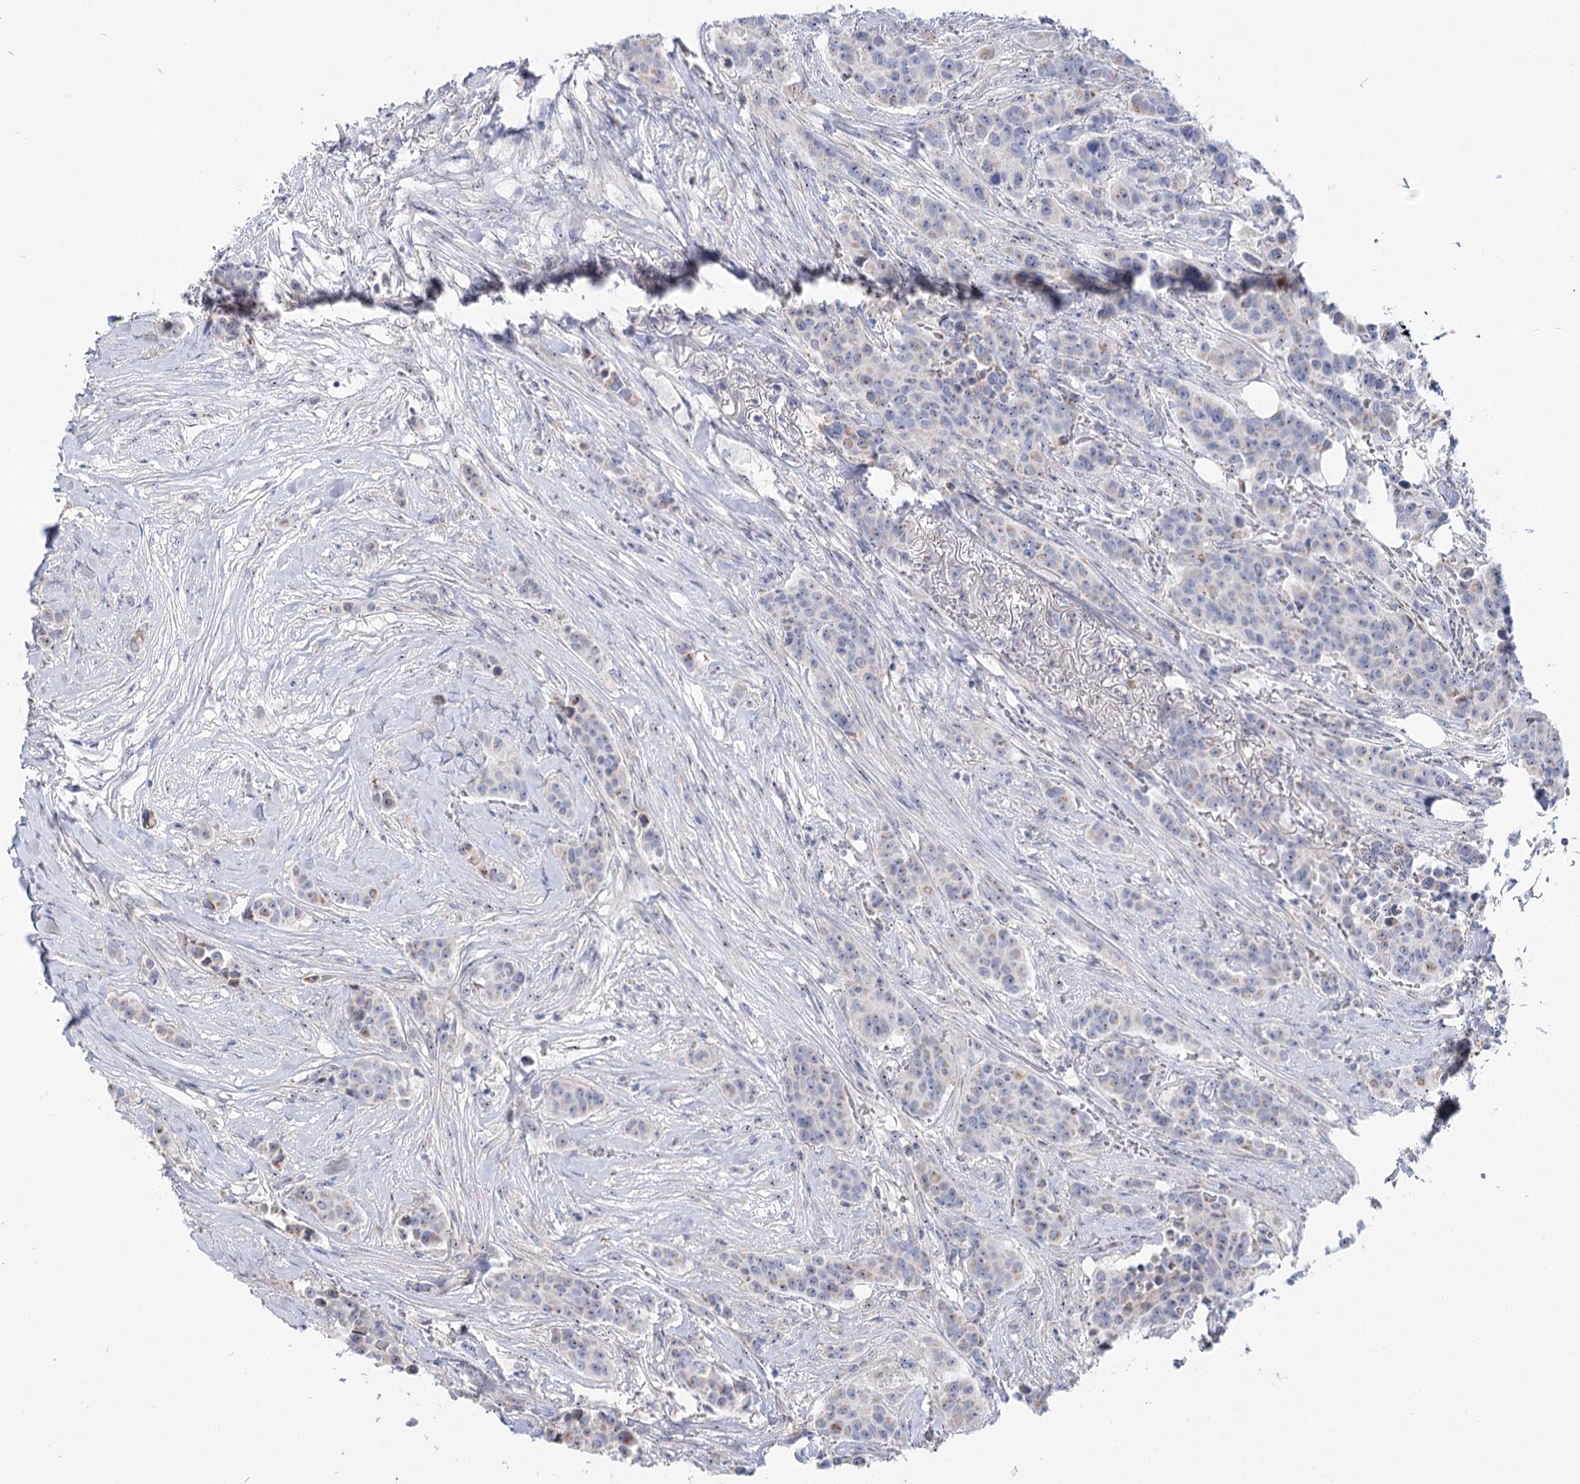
{"staining": {"intensity": "moderate", "quantity": "<25%", "location": "cytoplasmic/membranous"}, "tissue": "breast cancer", "cell_type": "Tumor cells", "image_type": "cancer", "snomed": [{"axis": "morphology", "description": "Duct carcinoma"}, {"axis": "topography", "description": "Breast"}], "caption": "Breast cancer stained with a brown dye demonstrates moderate cytoplasmic/membranous positive positivity in approximately <25% of tumor cells.", "gene": "SUOX", "patient": {"sex": "female", "age": 40}}